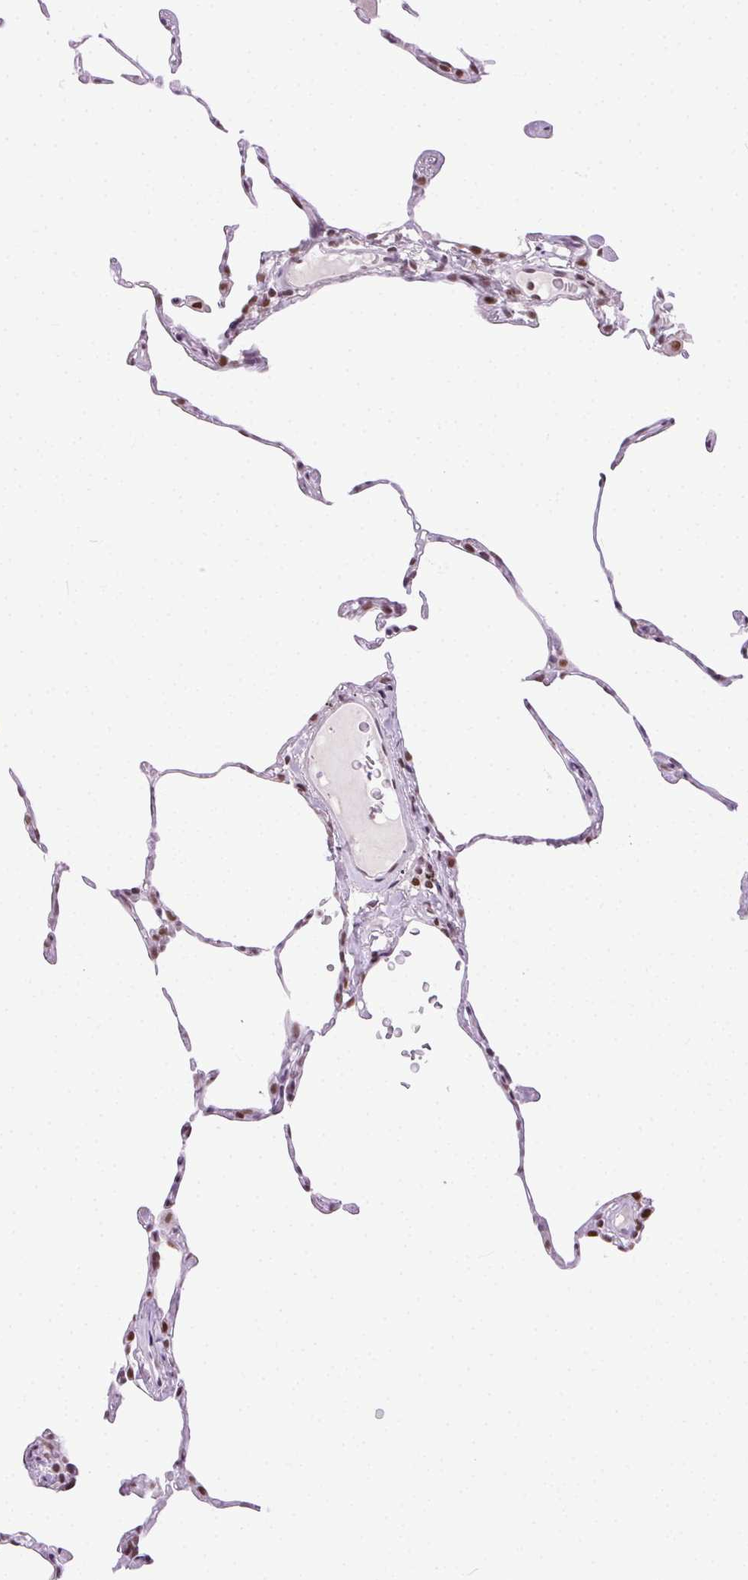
{"staining": {"intensity": "moderate", "quantity": "25%-75%", "location": "nuclear"}, "tissue": "lung", "cell_type": "Alveolar cells", "image_type": "normal", "snomed": [{"axis": "morphology", "description": "Normal tissue, NOS"}, {"axis": "topography", "description": "Lung"}], "caption": "Human lung stained with a protein marker exhibits moderate staining in alveolar cells.", "gene": "TRA2B", "patient": {"sex": "female", "age": 57}}